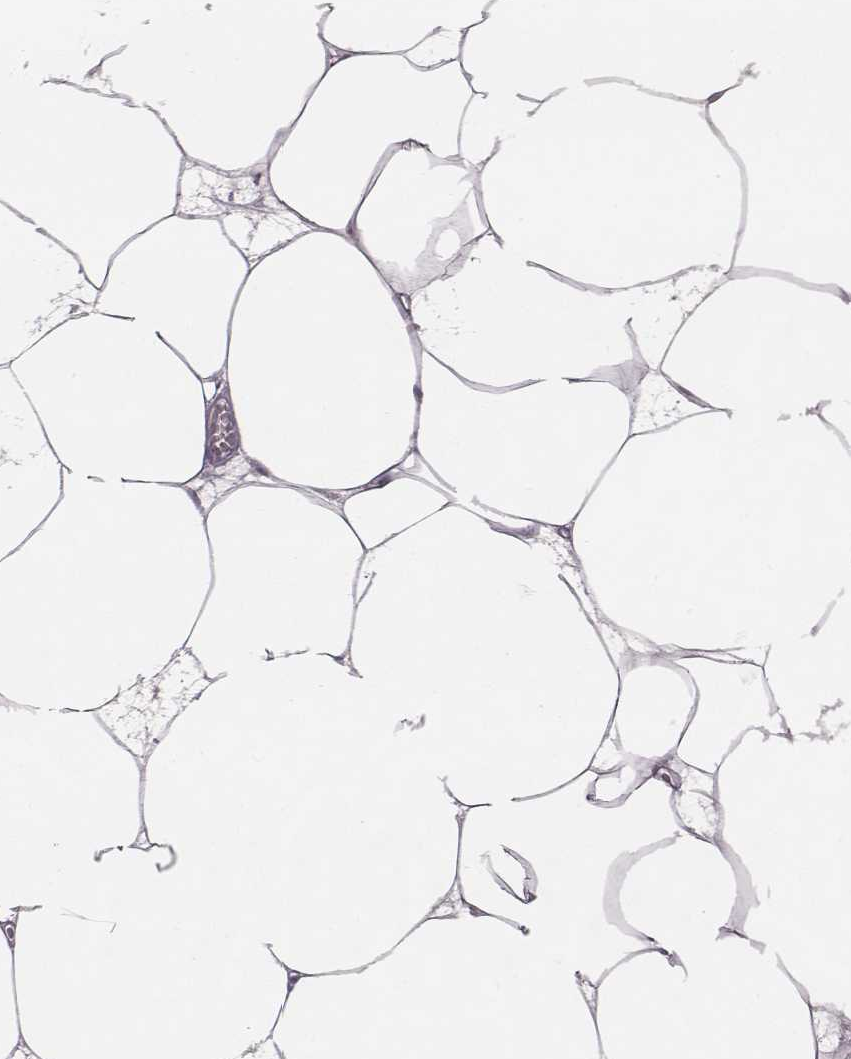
{"staining": {"intensity": "negative", "quantity": "none", "location": "none"}, "tissue": "breast", "cell_type": "Adipocytes", "image_type": "normal", "snomed": [{"axis": "morphology", "description": "Normal tissue, NOS"}, {"axis": "topography", "description": "Breast"}], "caption": "This photomicrograph is of benign breast stained with immunohistochemistry to label a protein in brown with the nuclei are counter-stained blue. There is no staining in adipocytes. (DAB (3,3'-diaminobenzidine) immunohistochemistry (IHC) visualized using brightfield microscopy, high magnification).", "gene": "NDC1", "patient": {"sex": "female", "age": 45}}